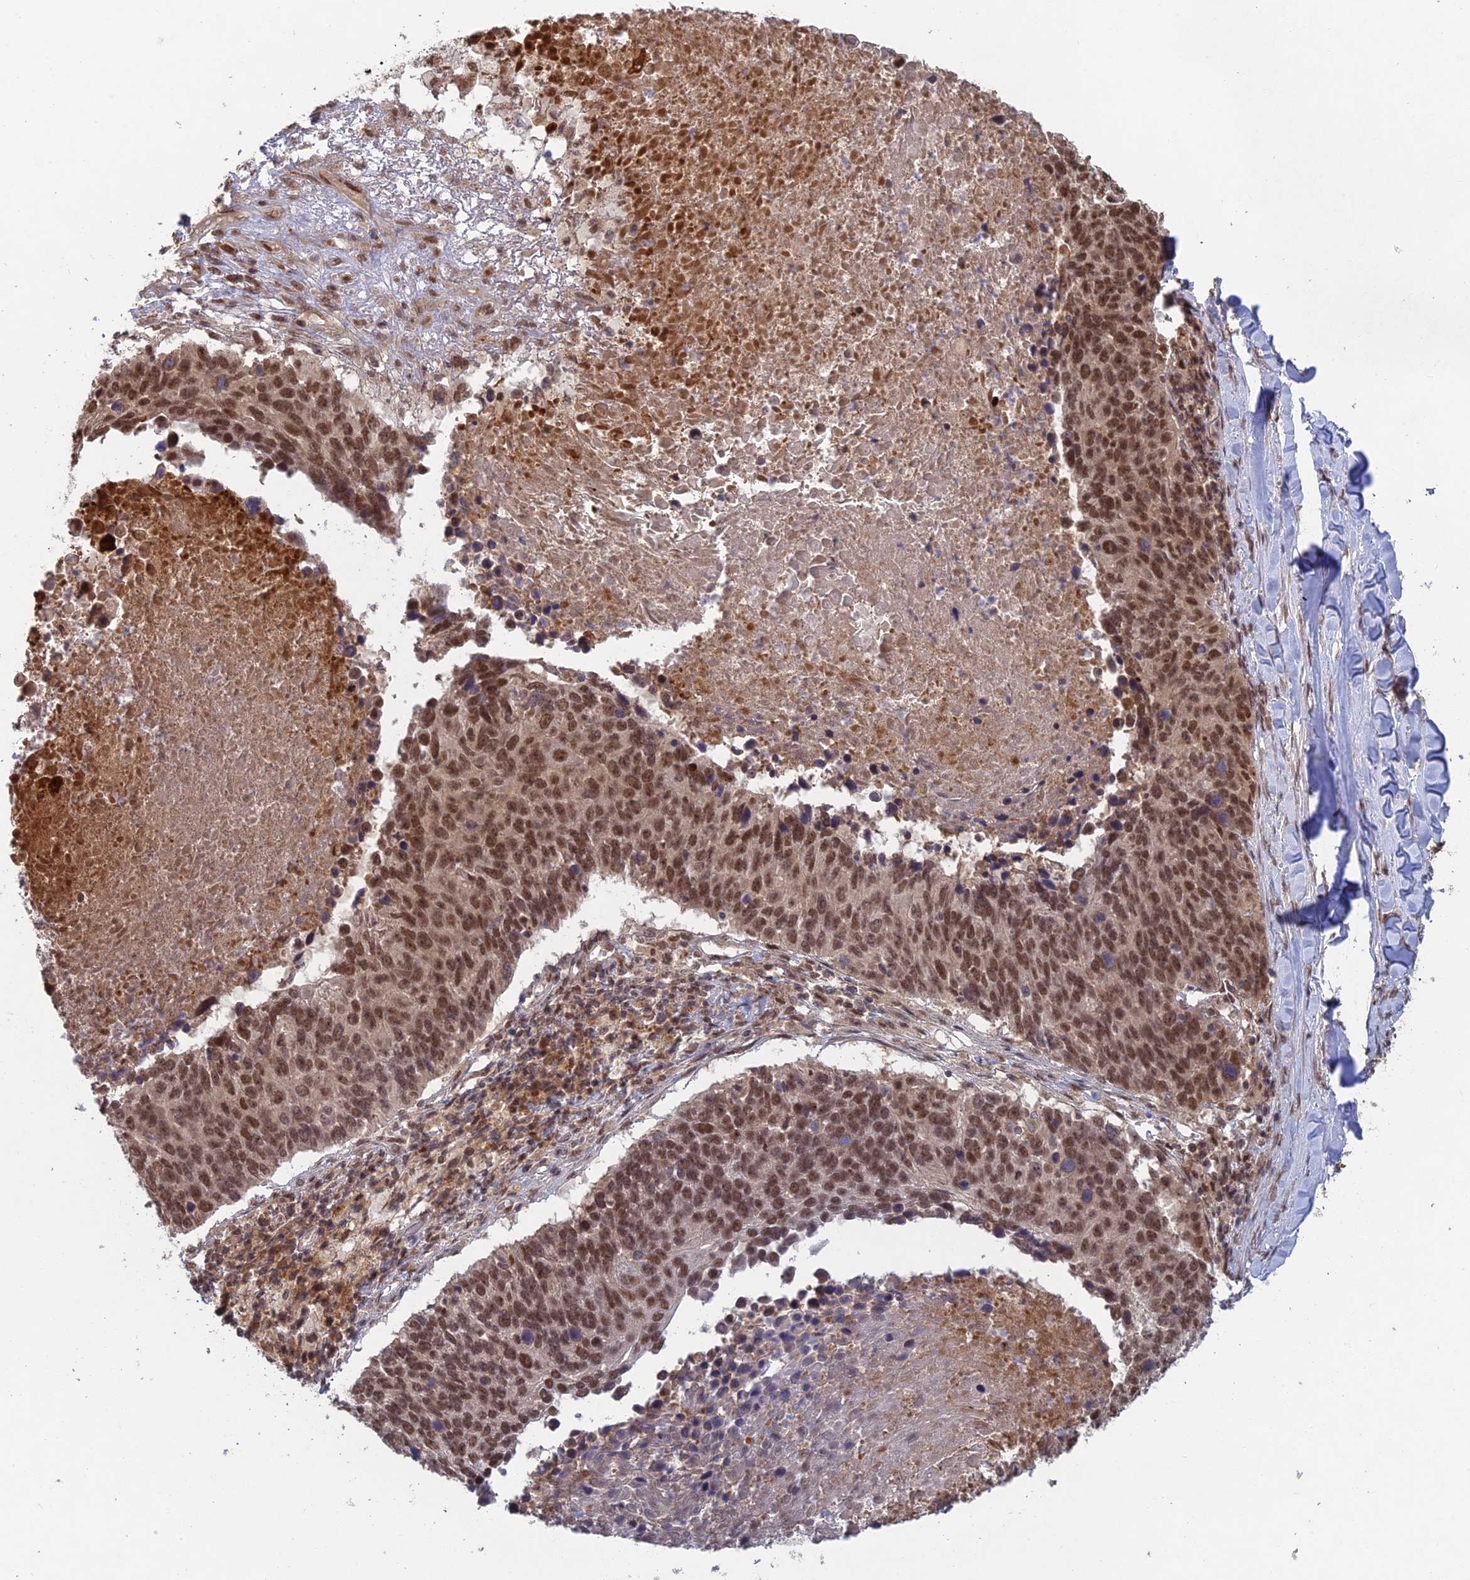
{"staining": {"intensity": "moderate", "quantity": ">75%", "location": "nuclear"}, "tissue": "lung cancer", "cell_type": "Tumor cells", "image_type": "cancer", "snomed": [{"axis": "morphology", "description": "Normal tissue, NOS"}, {"axis": "morphology", "description": "Squamous cell carcinoma, NOS"}, {"axis": "topography", "description": "Lymph node"}, {"axis": "topography", "description": "Lung"}], "caption": "Immunohistochemical staining of human lung cancer demonstrates medium levels of moderate nuclear protein positivity in approximately >75% of tumor cells. (brown staining indicates protein expression, while blue staining denotes nuclei).", "gene": "RANBP3", "patient": {"sex": "male", "age": 66}}